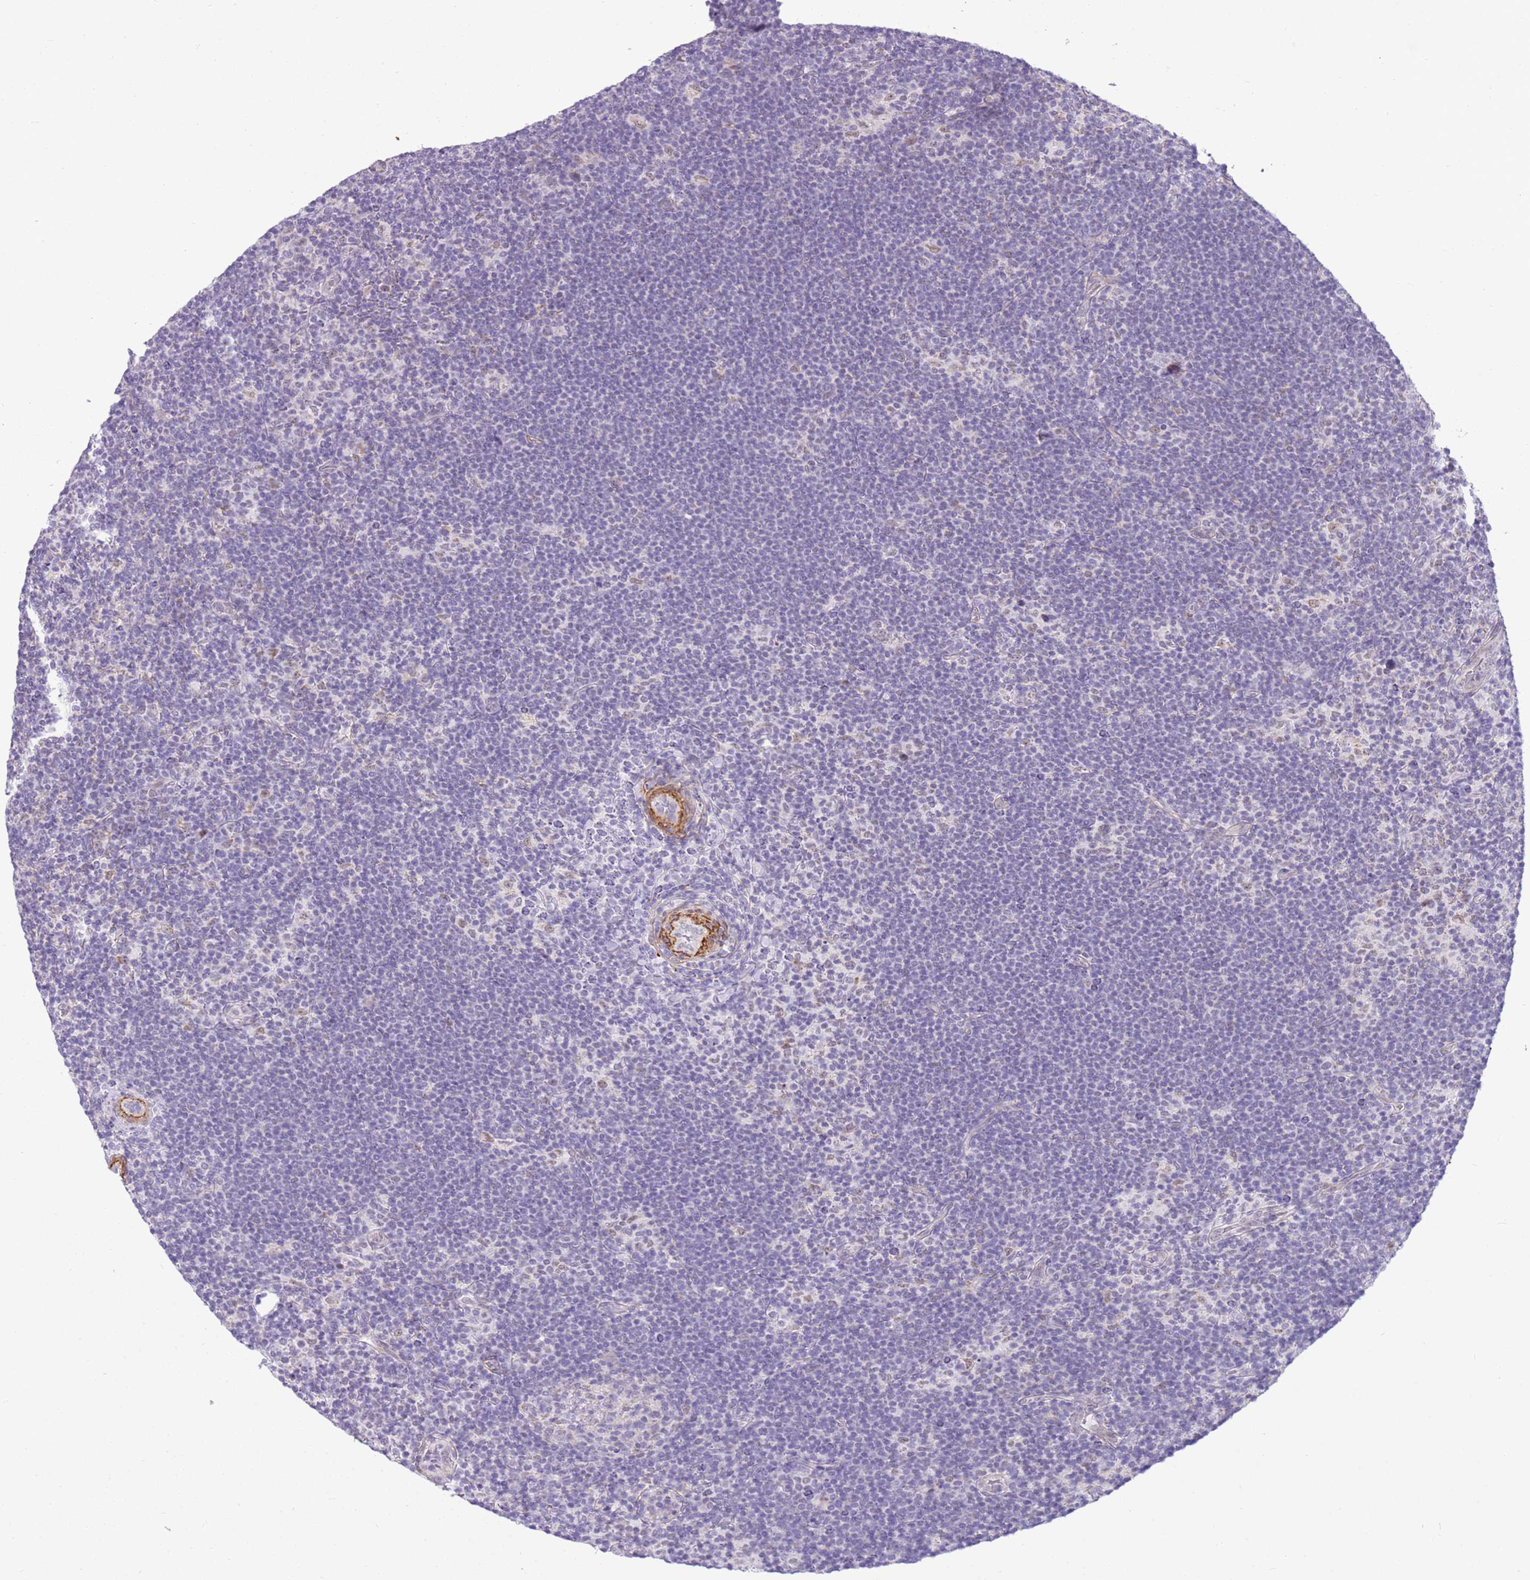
{"staining": {"intensity": "negative", "quantity": "none", "location": "none"}, "tissue": "lymphoma", "cell_type": "Tumor cells", "image_type": "cancer", "snomed": [{"axis": "morphology", "description": "Hodgkin's disease, NOS"}, {"axis": "topography", "description": "Lymph node"}], "caption": "Protein analysis of lymphoma demonstrates no significant staining in tumor cells.", "gene": "SMIM4", "patient": {"sex": "female", "age": 57}}